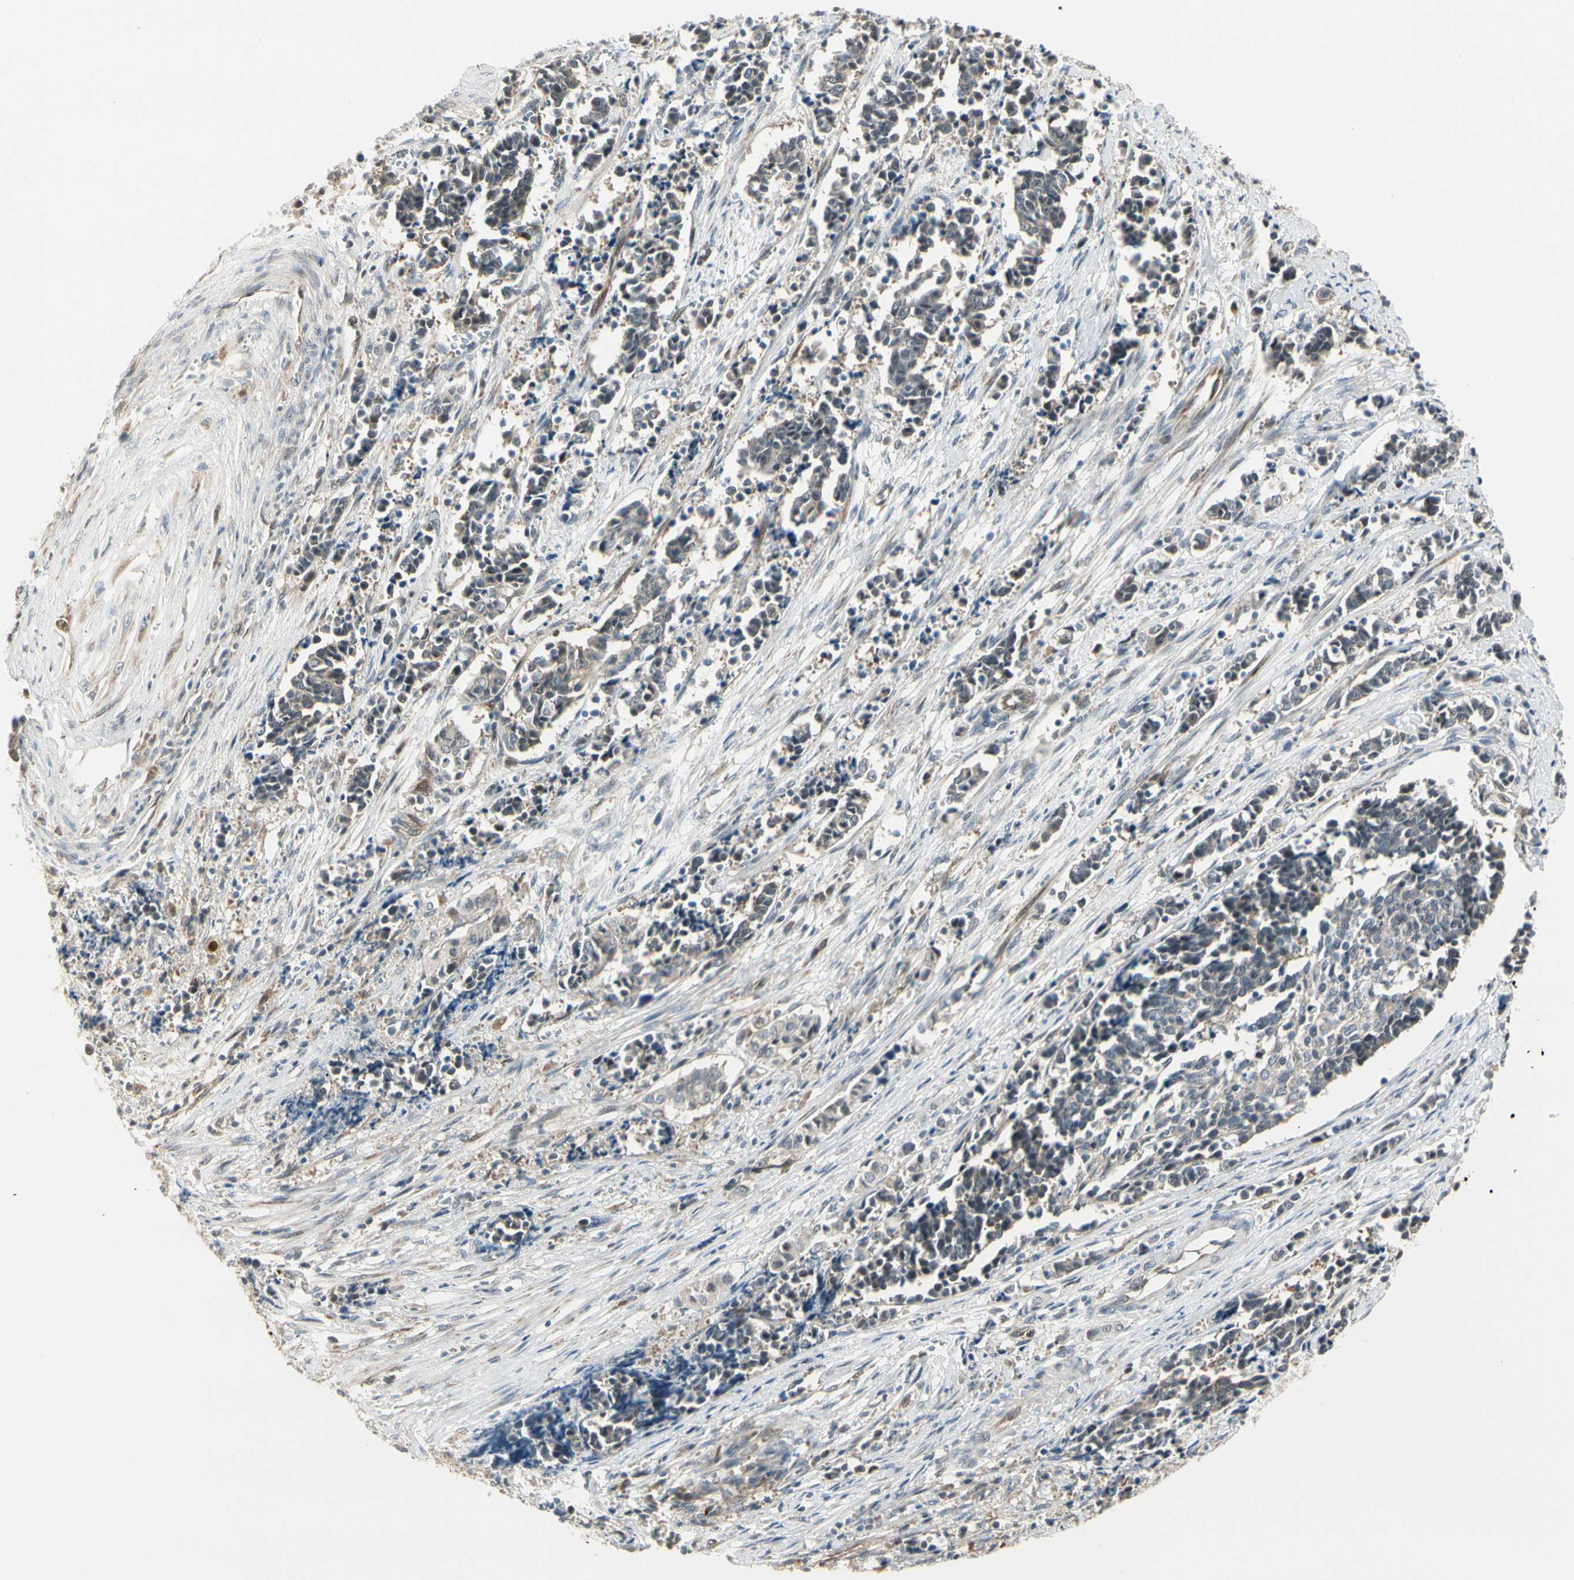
{"staining": {"intensity": "negative", "quantity": "none", "location": "none"}, "tissue": "cervical cancer", "cell_type": "Tumor cells", "image_type": "cancer", "snomed": [{"axis": "morphology", "description": "Squamous cell carcinoma, NOS"}, {"axis": "topography", "description": "Cervix"}], "caption": "A histopathology image of human cervical cancer is negative for staining in tumor cells.", "gene": "SVBP", "patient": {"sex": "female", "age": 35}}